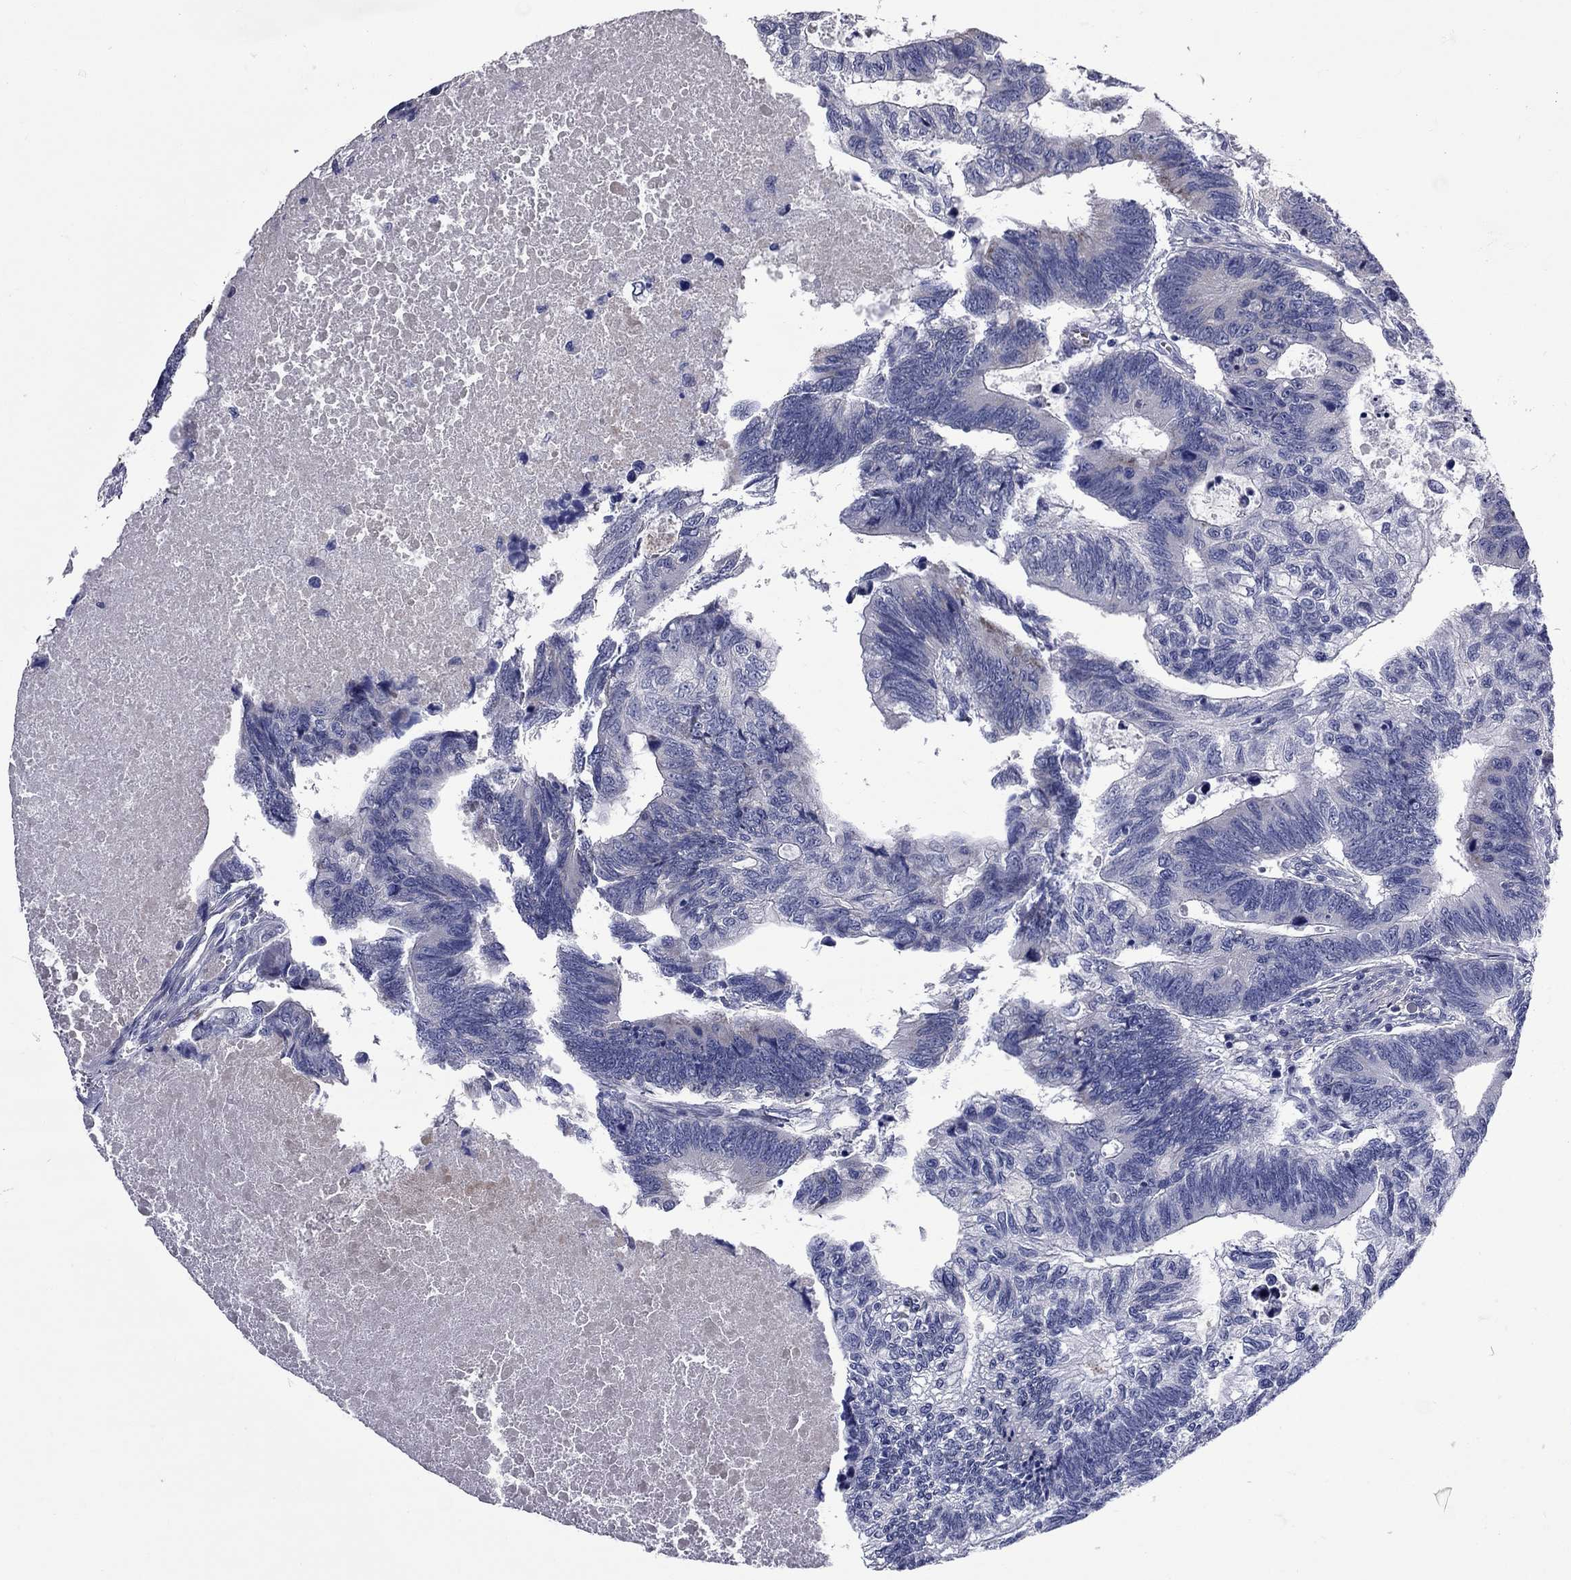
{"staining": {"intensity": "weak", "quantity": "<25%", "location": "cytoplasmic/membranous"}, "tissue": "colorectal cancer", "cell_type": "Tumor cells", "image_type": "cancer", "snomed": [{"axis": "morphology", "description": "Adenocarcinoma, NOS"}, {"axis": "topography", "description": "Colon"}], "caption": "Immunohistochemistry photomicrograph of adenocarcinoma (colorectal) stained for a protein (brown), which shows no positivity in tumor cells.", "gene": "UNC119B", "patient": {"sex": "female", "age": 77}}